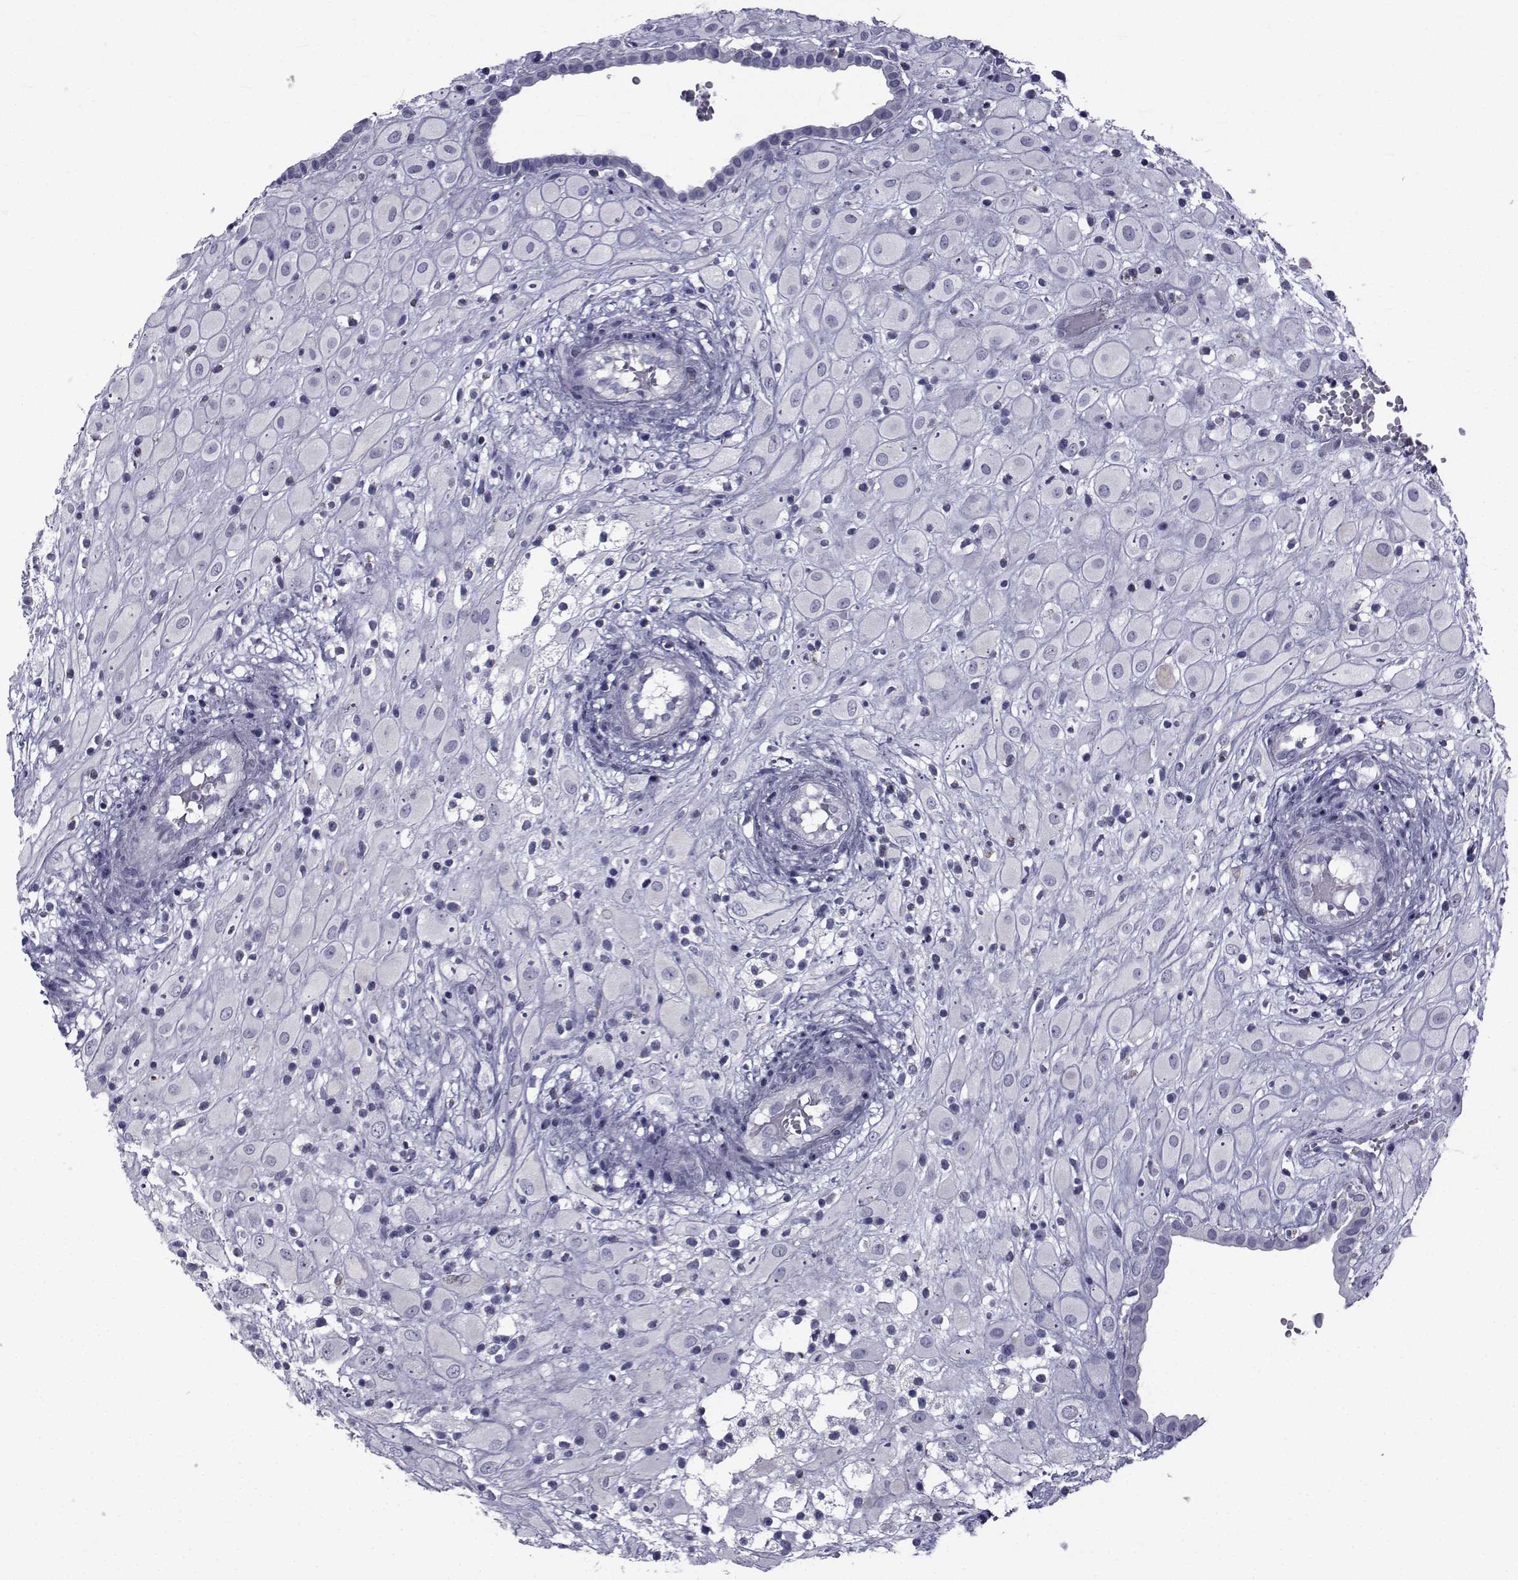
{"staining": {"intensity": "negative", "quantity": "none", "location": "none"}, "tissue": "placenta", "cell_type": "Decidual cells", "image_type": "normal", "snomed": [{"axis": "morphology", "description": "Normal tissue, NOS"}, {"axis": "topography", "description": "Placenta"}], "caption": "Immunohistochemical staining of unremarkable human placenta exhibits no significant expression in decidual cells.", "gene": "FDXR", "patient": {"sex": "female", "age": 24}}